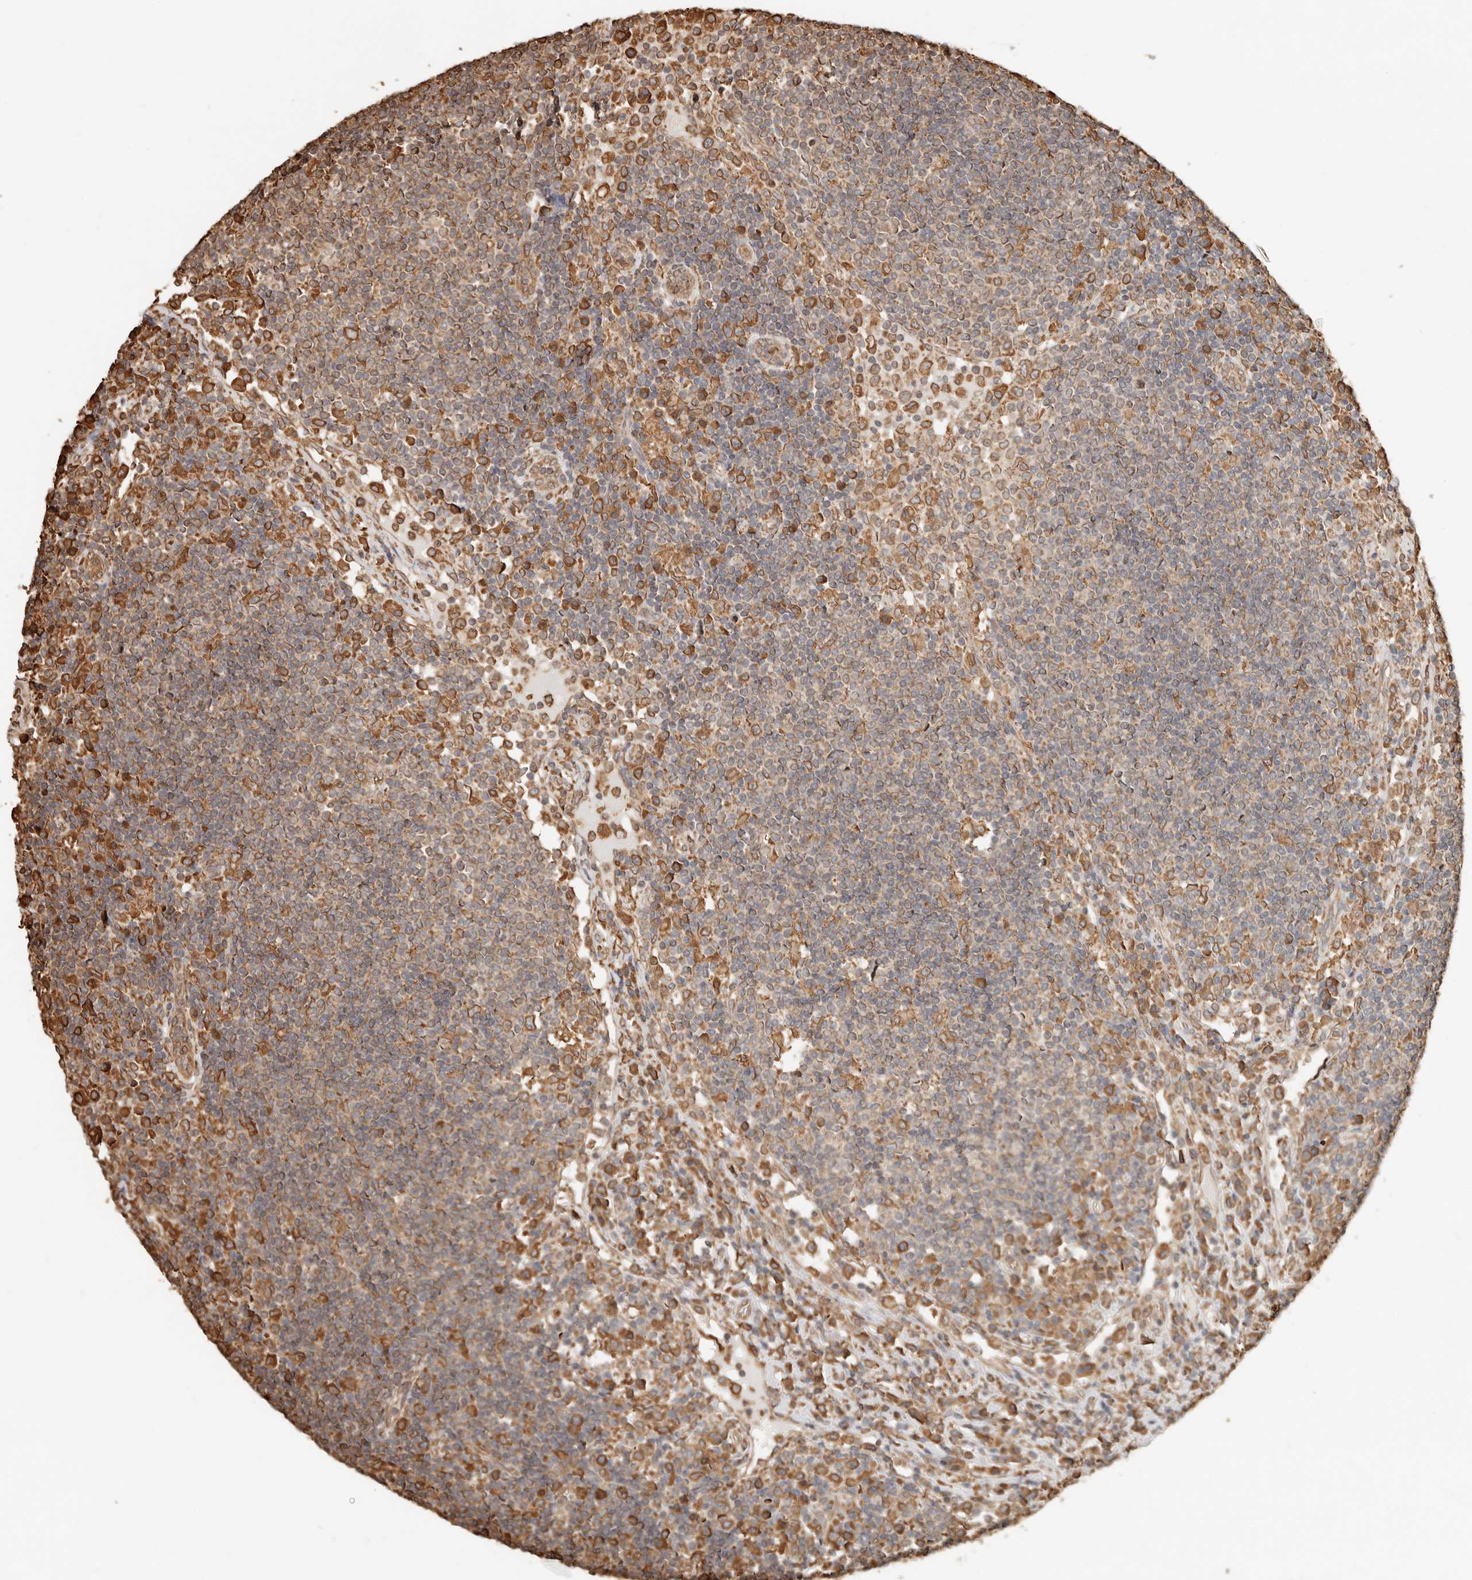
{"staining": {"intensity": "moderate", "quantity": ">75%", "location": "cytoplasmic/membranous"}, "tissue": "lymph node", "cell_type": "Germinal center cells", "image_type": "normal", "snomed": [{"axis": "morphology", "description": "Normal tissue, NOS"}, {"axis": "topography", "description": "Lymph node"}], "caption": "IHC histopathology image of normal lymph node stained for a protein (brown), which shows medium levels of moderate cytoplasmic/membranous expression in about >75% of germinal center cells.", "gene": "ARHGEF10L", "patient": {"sex": "female", "age": 53}}